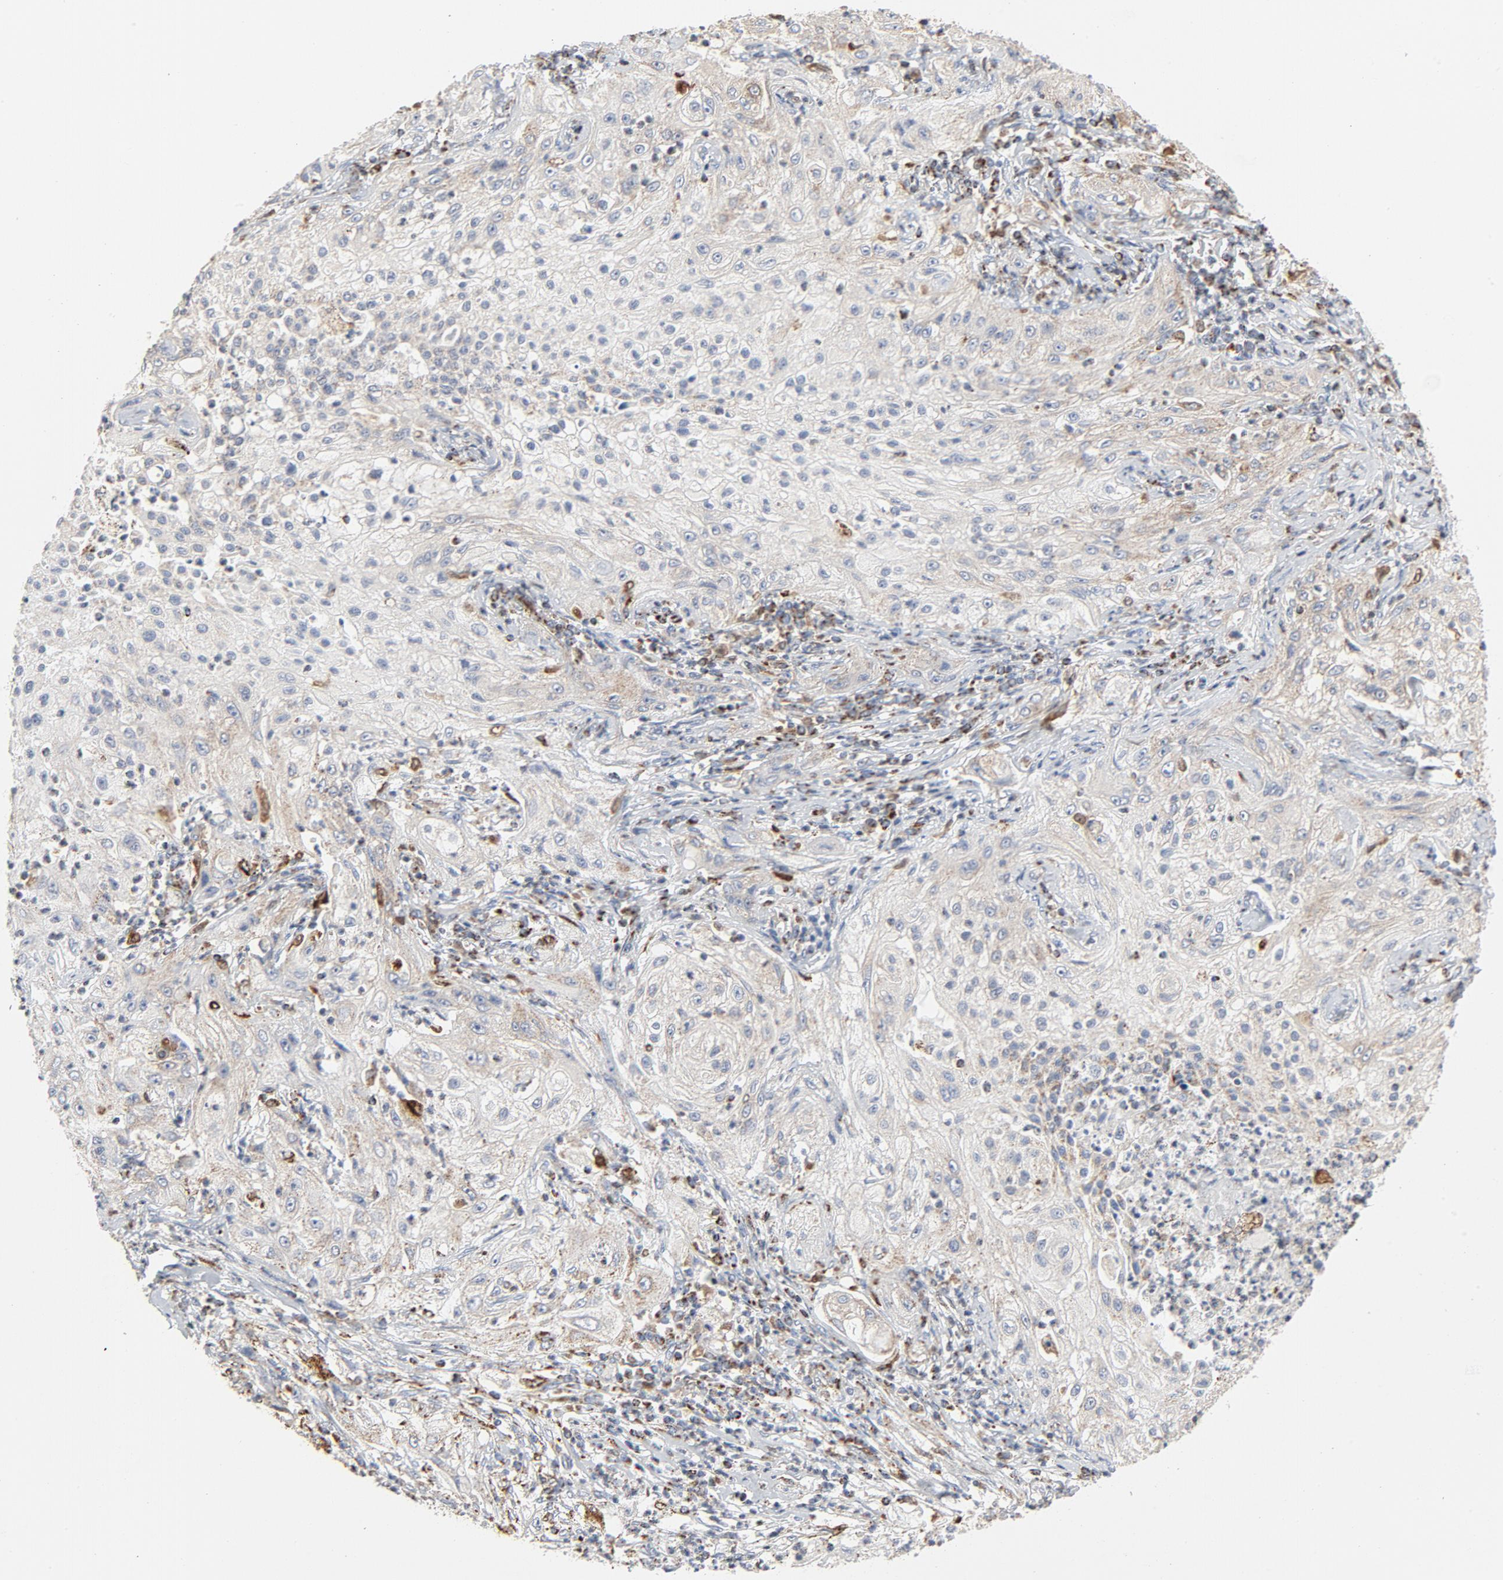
{"staining": {"intensity": "weak", "quantity": "<25%", "location": "cytoplasmic/membranous"}, "tissue": "lung cancer", "cell_type": "Tumor cells", "image_type": "cancer", "snomed": [{"axis": "morphology", "description": "Inflammation, NOS"}, {"axis": "morphology", "description": "Squamous cell carcinoma, NOS"}, {"axis": "topography", "description": "Lymph node"}, {"axis": "topography", "description": "Soft tissue"}, {"axis": "topography", "description": "Lung"}], "caption": "This is an immunohistochemistry micrograph of human lung cancer. There is no expression in tumor cells.", "gene": "SETD3", "patient": {"sex": "male", "age": 66}}